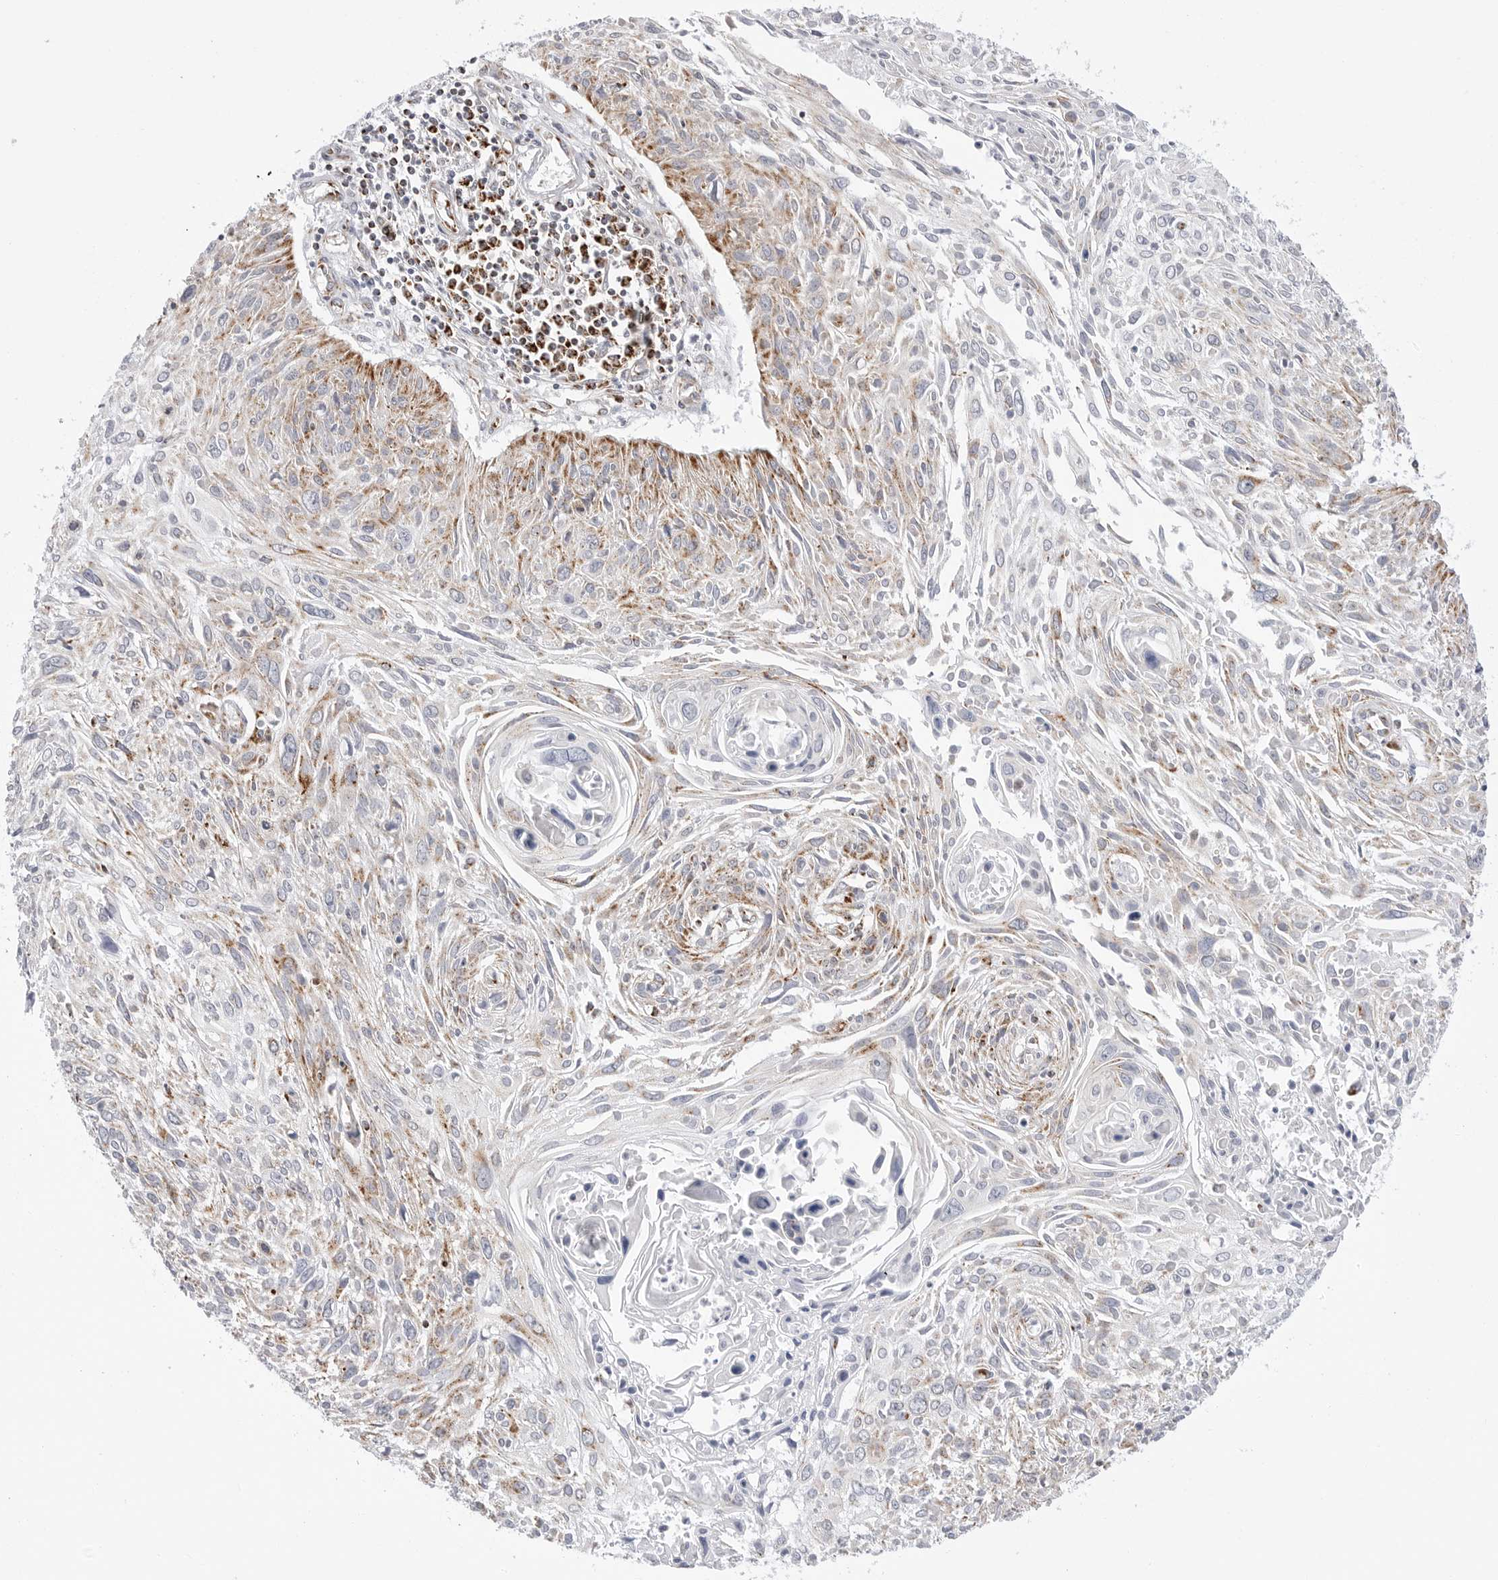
{"staining": {"intensity": "moderate", "quantity": "25%-75%", "location": "cytoplasmic/membranous"}, "tissue": "cervical cancer", "cell_type": "Tumor cells", "image_type": "cancer", "snomed": [{"axis": "morphology", "description": "Squamous cell carcinoma, NOS"}, {"axis": "topography", "description": "Cervix"}], "caption": "Squamous cell carcinoma (cervical) was stained to show a protein in brown. There is medium levels of moderate cytoplasmic/membranous positivity in about 25%-75% of tumor cells.", "gene": "ATP5IF1", "patient": {"sex": "female", "age": 51}}